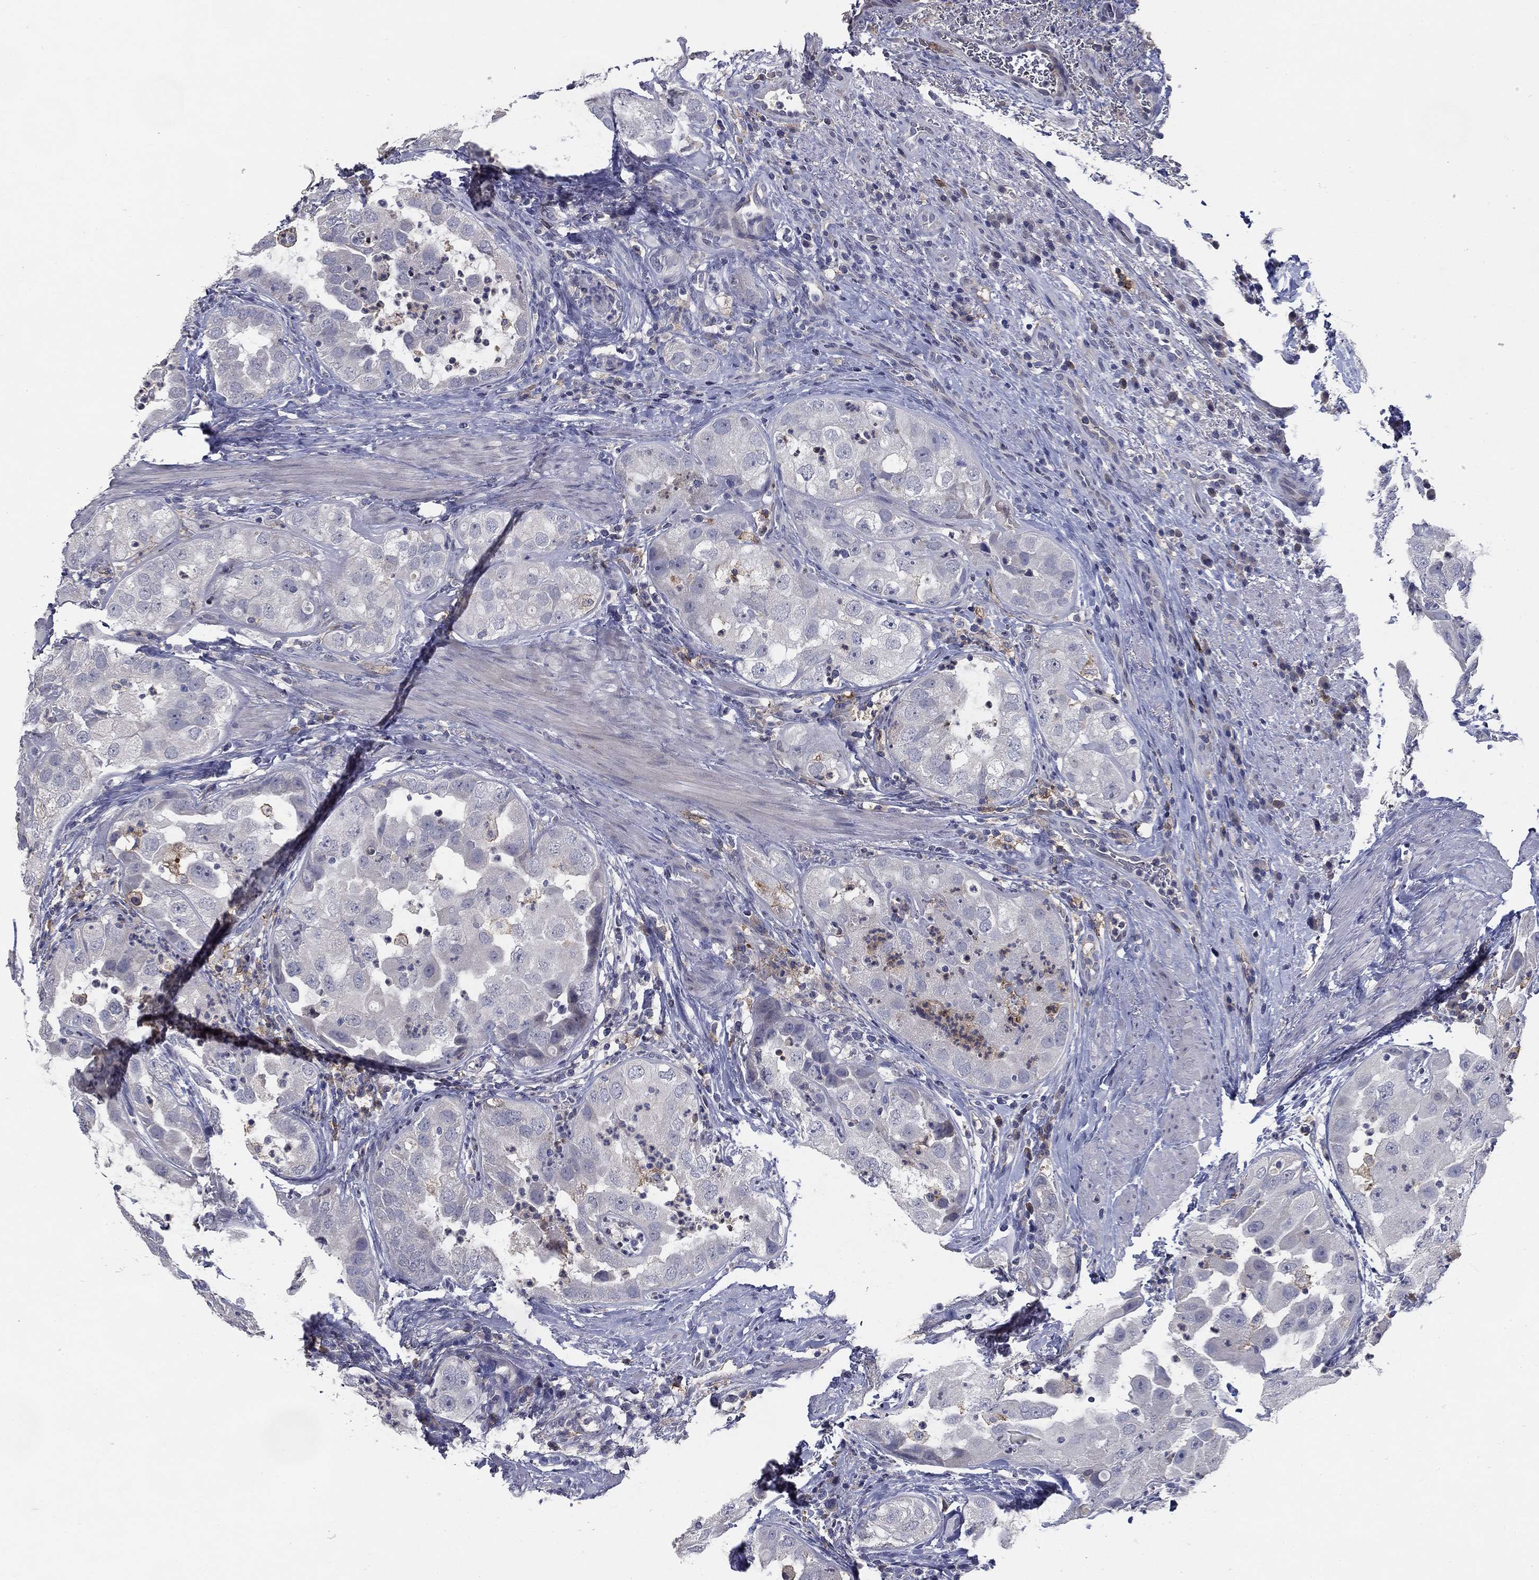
{"staining": {"intensity": "negative", "quantity": "none", "location": "none"}, "tissue": "urothelial cancer", "cell_type": "Tumor cells", "image_type": "cancer", "snomed": [{"axis": "morphology", "description": "Urothelial carcinoma, High grade"}, {"axis": "topography", "description": "Urinary bladder"}], "caption": "Immunohistochemistry (IHC) image of human urothelial carcinoma (high-grade) stained for a protein (brown), which displays no expression in tumor cells.", "gene": "CD274", "patient": {"sex": "female", "age": 41}}